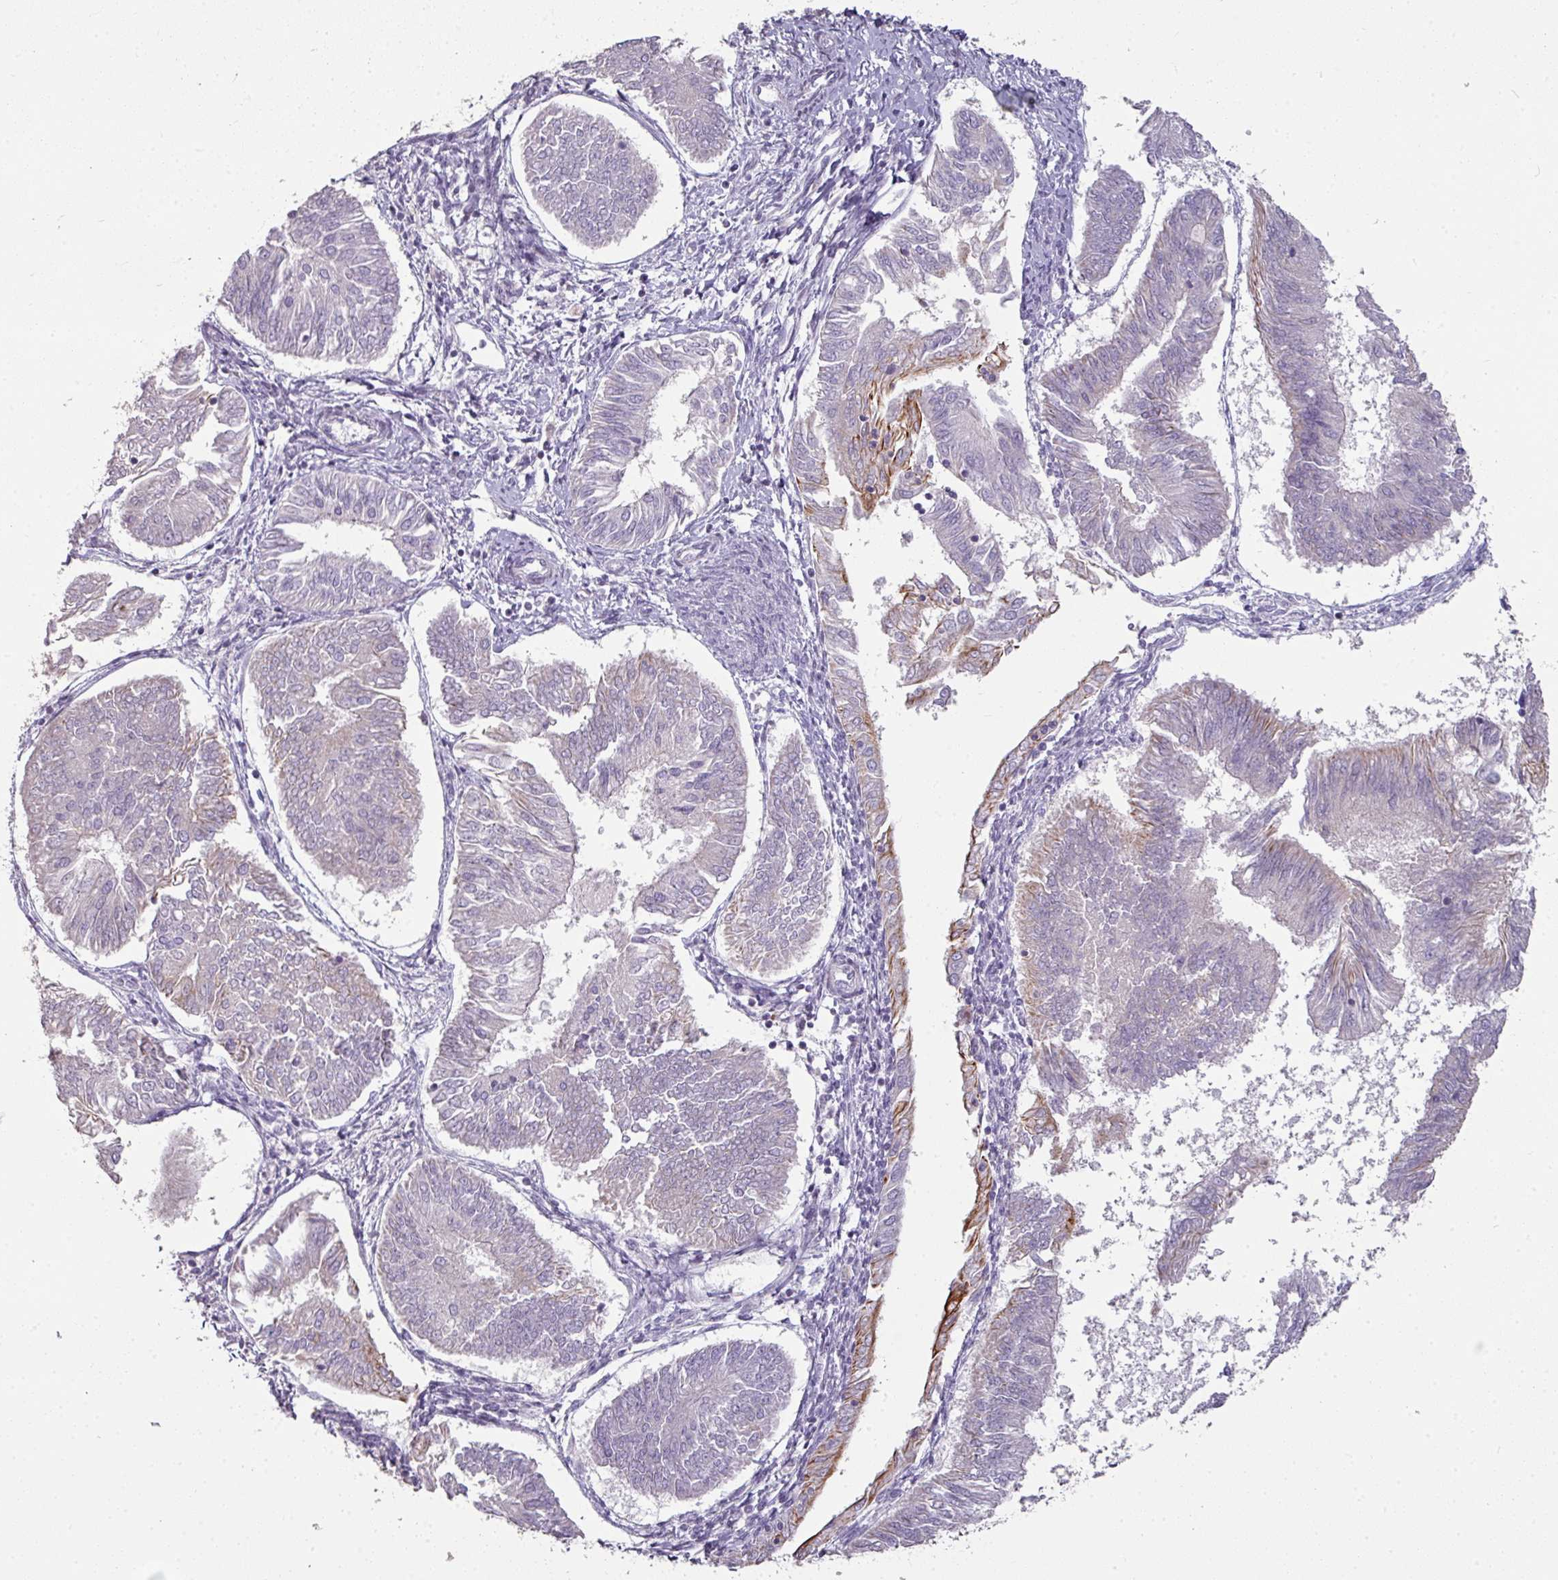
{"staining": {"intensity": "moderate", "quantity": "<25%", "location": "cytoplasmic/membranous"}, "tissue": "endometrial cancer", "cell_type": "Tumor cells", "image_type": "cancer", "snomed": [{"axis": "morphology", "description": "Adenocarcinoma, NOS"}, {"axis": "topography", "description": "Endometrium"}], "caption": "About <25% of tumor cells in human endometrial cancer (adenocarcinoma) demonstrate moderate cytoplasmic/membranous protein positivity as visualized by brown immunohistochemical staining.", "gene": "GTF2H3", "patient": {"sex": "female", "age": 58}}